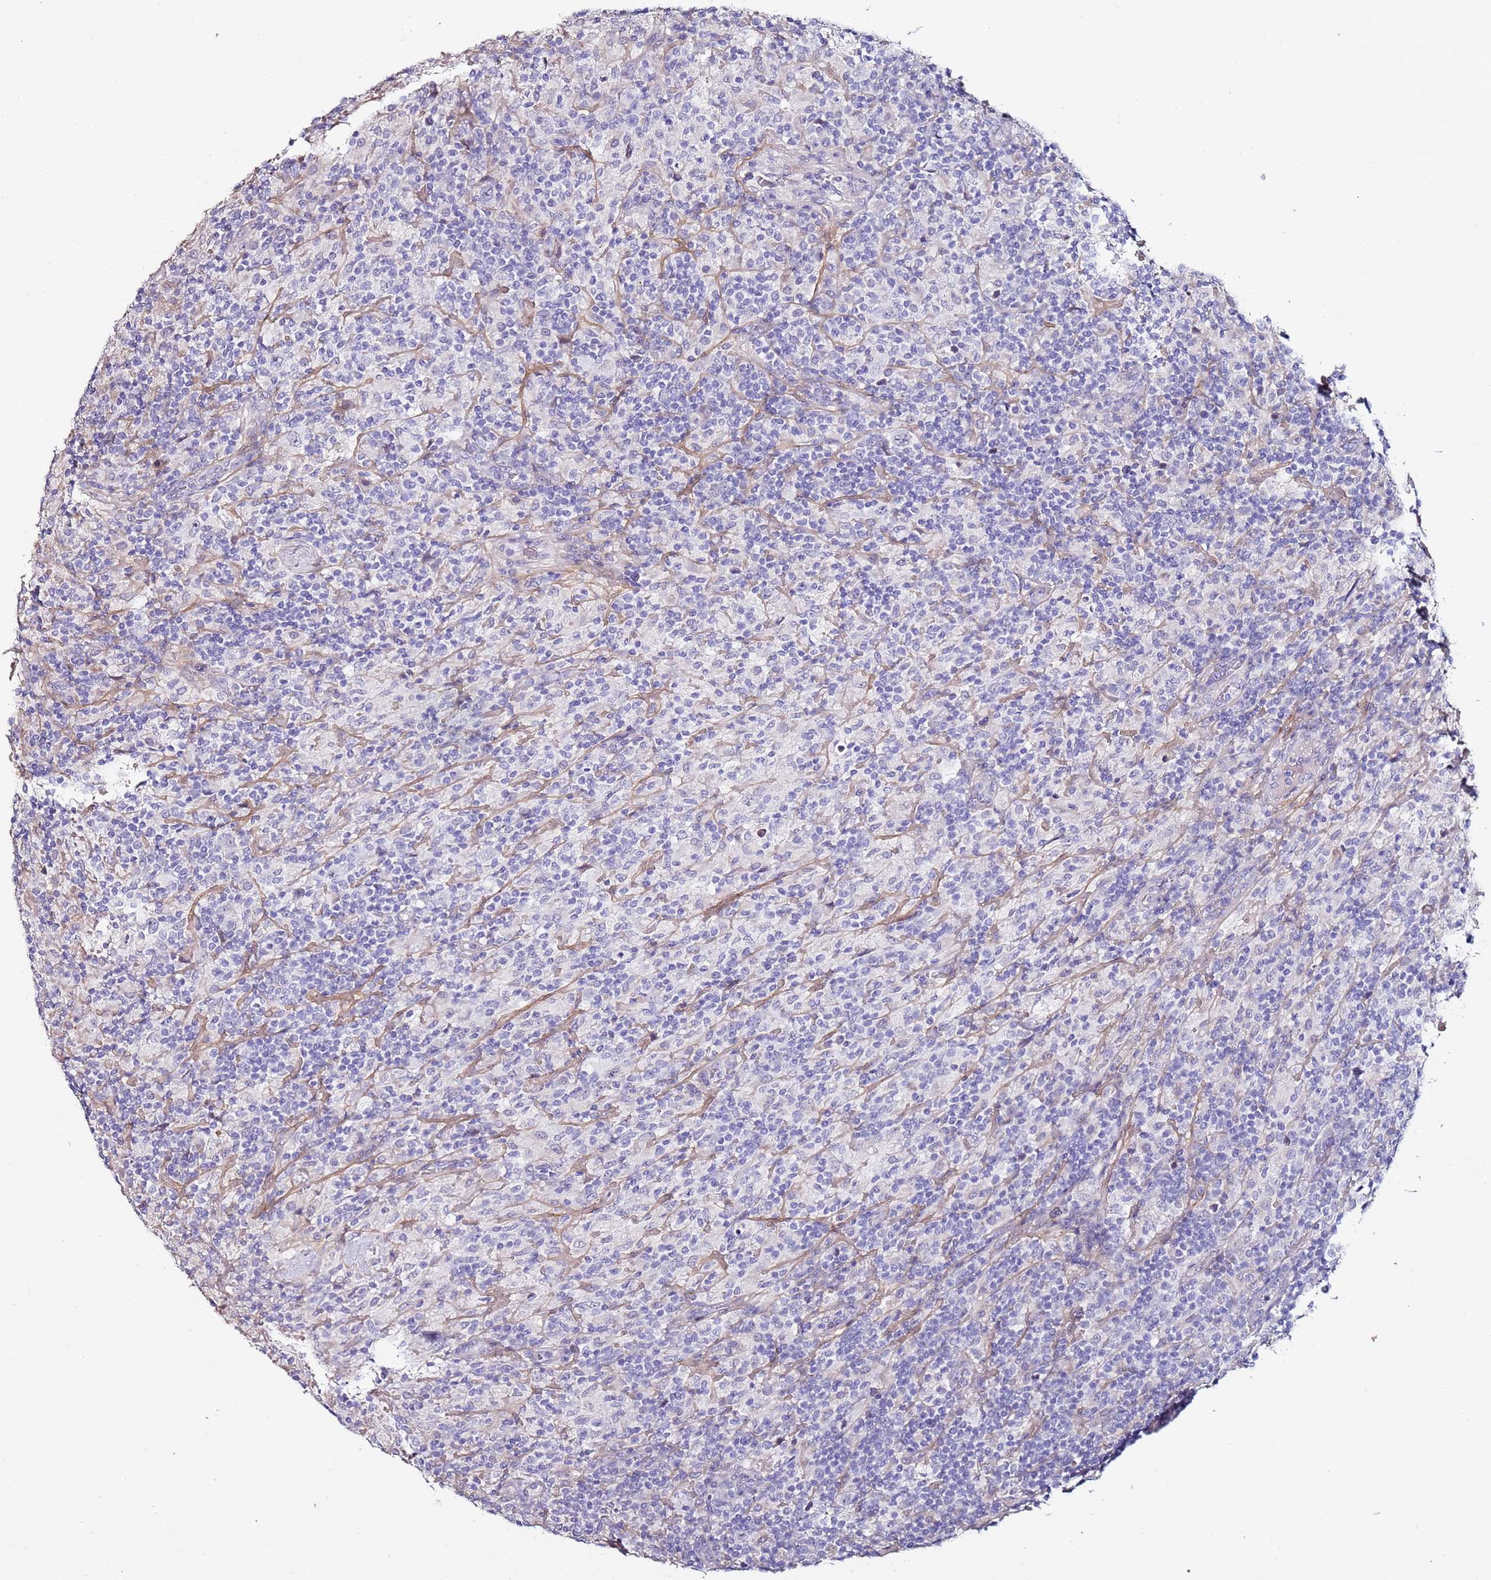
{"staining": {"intensity": "negative", "quantity": "none", "location": "none"}, "tissue": "lymphoma", "cell_type": "Tumor cells", "image_type": "cancer", "snomed": [{"axis": "morphology", "description": "Hodgkin's disease, NOS"}, {"axis": "topography", "description": "Lymph node"}], "caption": "The IHC photomicrograph has no significant expression in tumor cells of lymphoma tissue.", "gene": "C3orf80", "patient": {"sex": "male", "age": 70}}